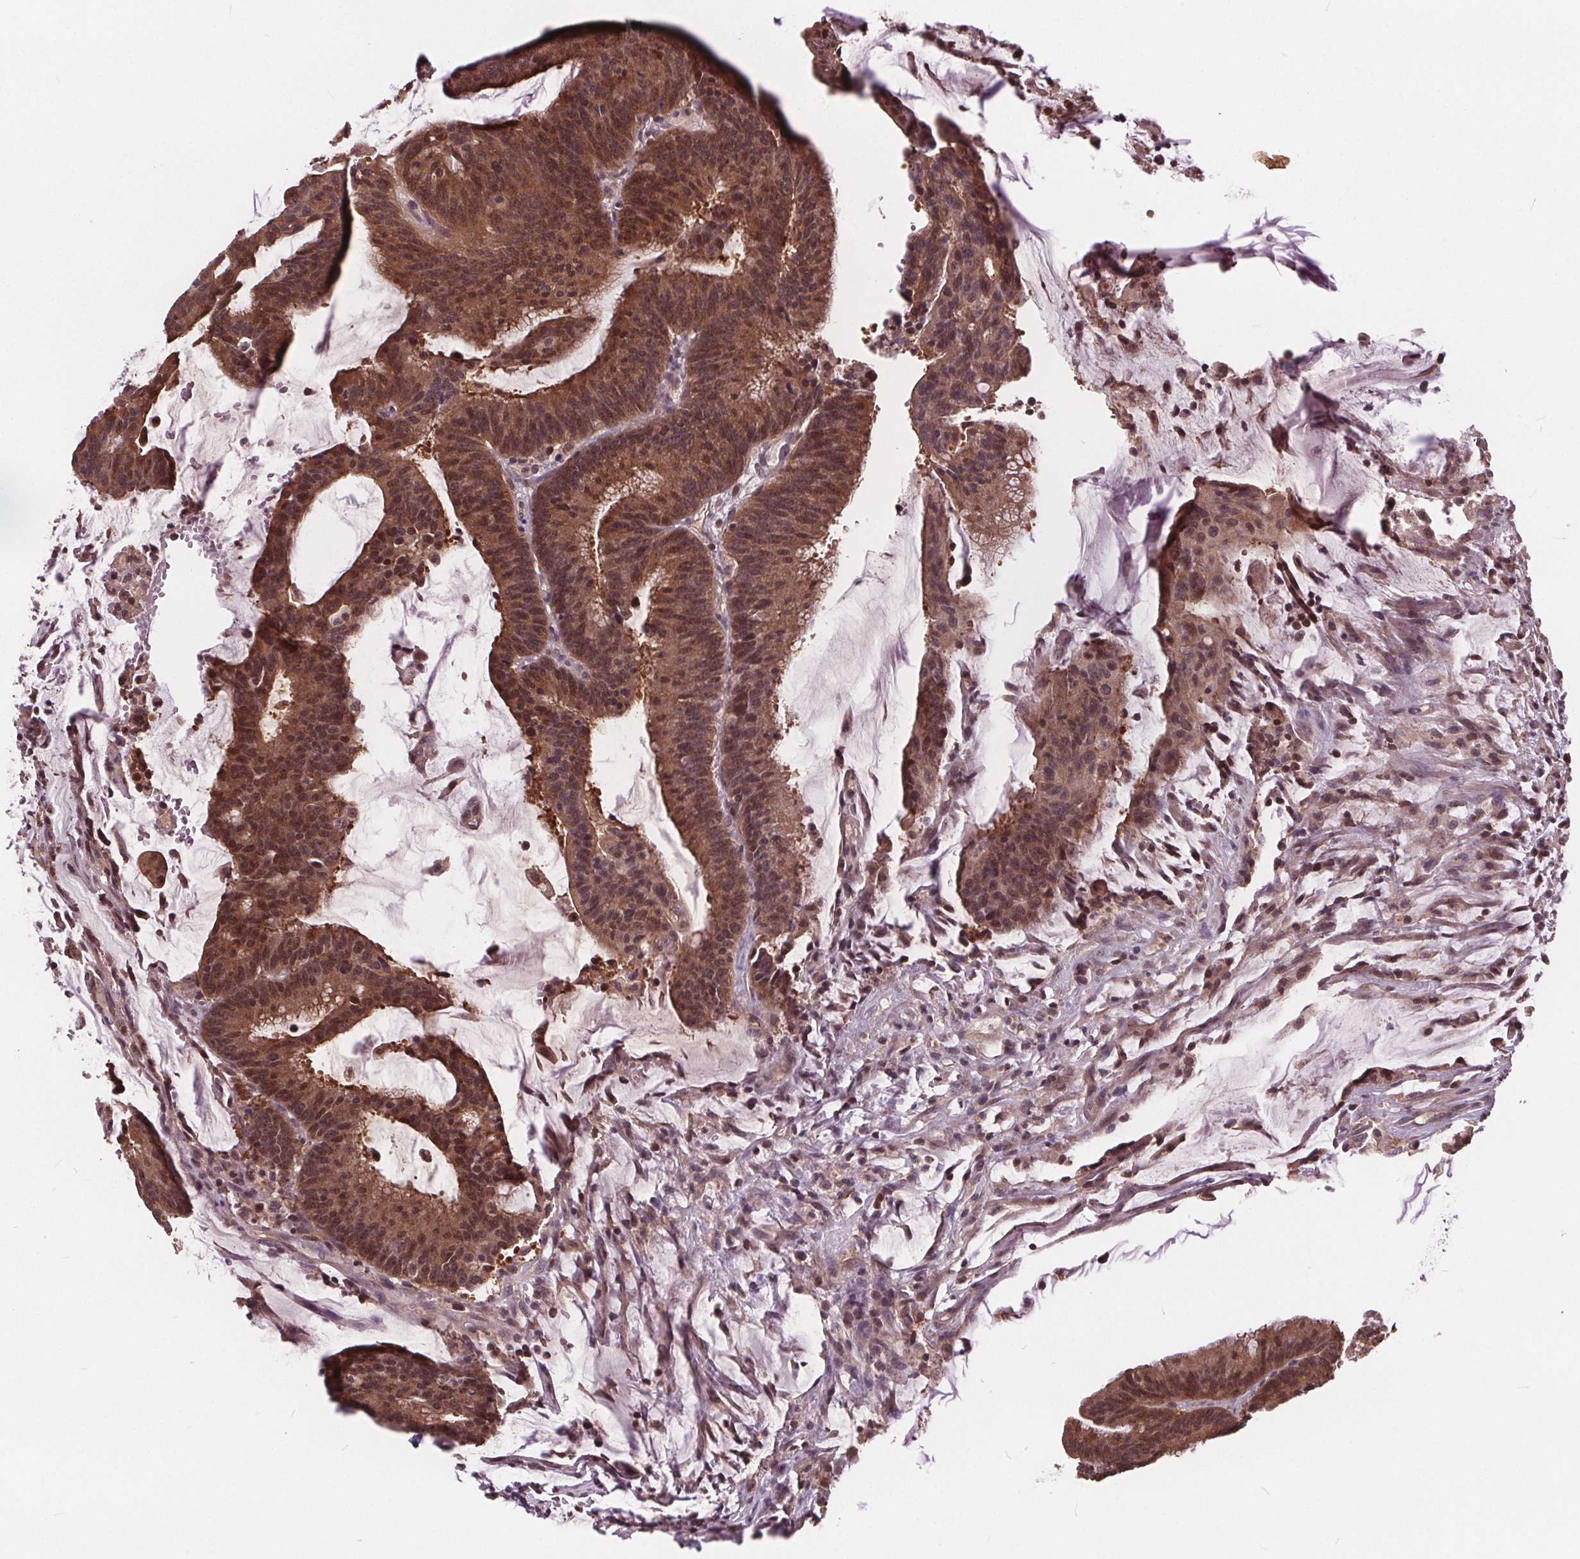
{"staining": {"intensity": "moderate", "quantity": ">75%", "location": "cytoplasmic/membranous,nuclear"}, "tissue": "colorectal cancer", "cell_type": "Tumor cells", "image_type": "cancer", "snomed": [{"axis": "morphology", "description": "Adenocarcinoma, NOS"}, {"axis": "topography", "description": "Colon"}], "caption": "Colorectal cancer (adenocarcinoma) stained with immunohistochemistry (IHC) demonstrates moderate cytoplasmic/membranous and nuclear staining in approximately >75% of tumor cells.", "gene": "HIF1AN", "patient": {"sex": "female", "age": 78}}